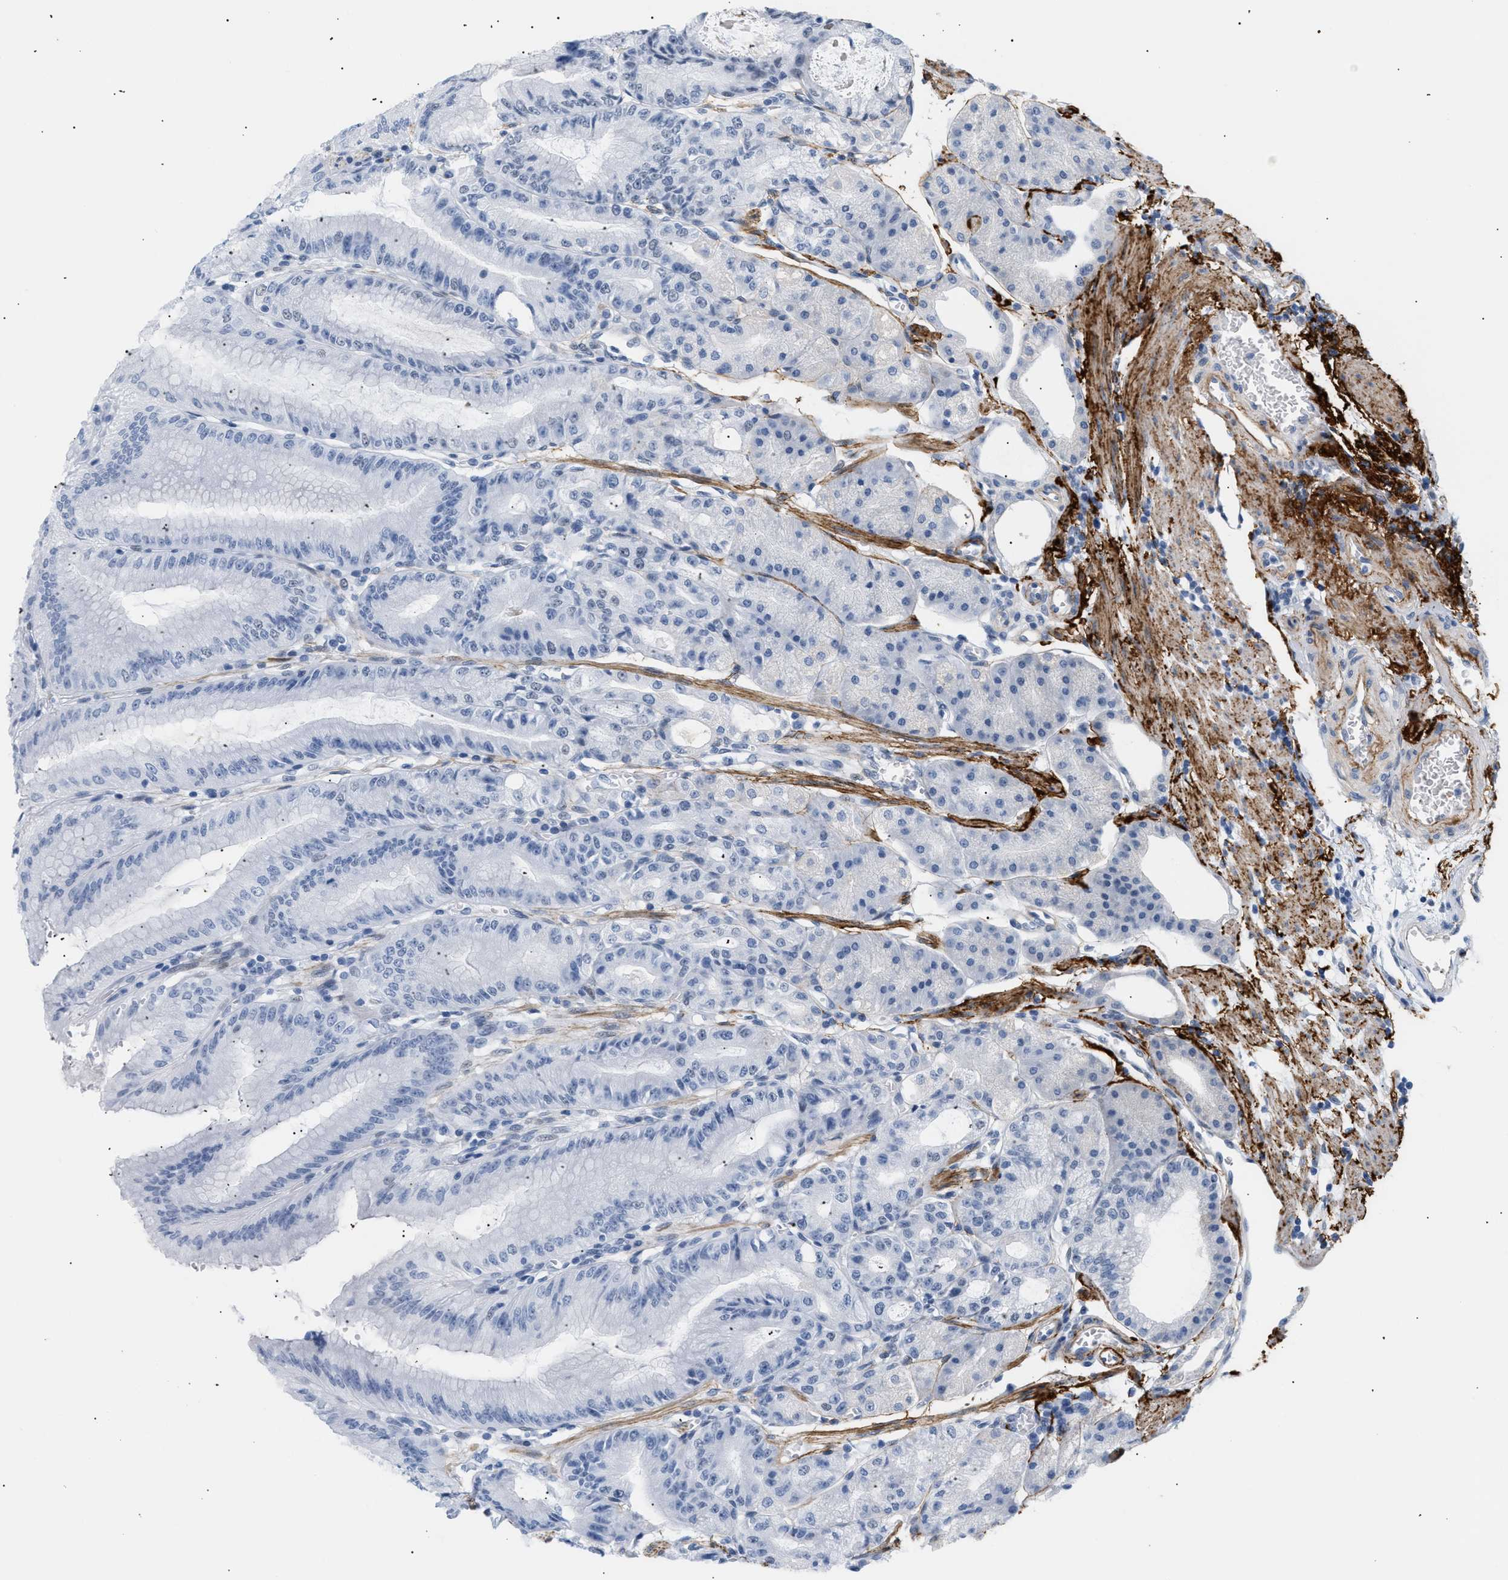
{"staining": {"intensity": "negative", "quantity": "none", "location": "none"}, "tissue": "stomach", "cell_type": "Glandular cells", "image_type": "normal", "snomed": [{"axis": "morphology", "description": "Normal tissue, NOS"}, {"axis": "topography", "description": "Stomach, lower"}], "caption": "There is no significant positivity in glandular cells of stomach. (Stains: DAB (3,3'-diaminobenzidine) immunohistochemistry with hematoxylin counter stain, Microscopy: brightfield microscopy at high magnification).", "gene": "ELN", "patient": {"sex": "male", "age": 71}}